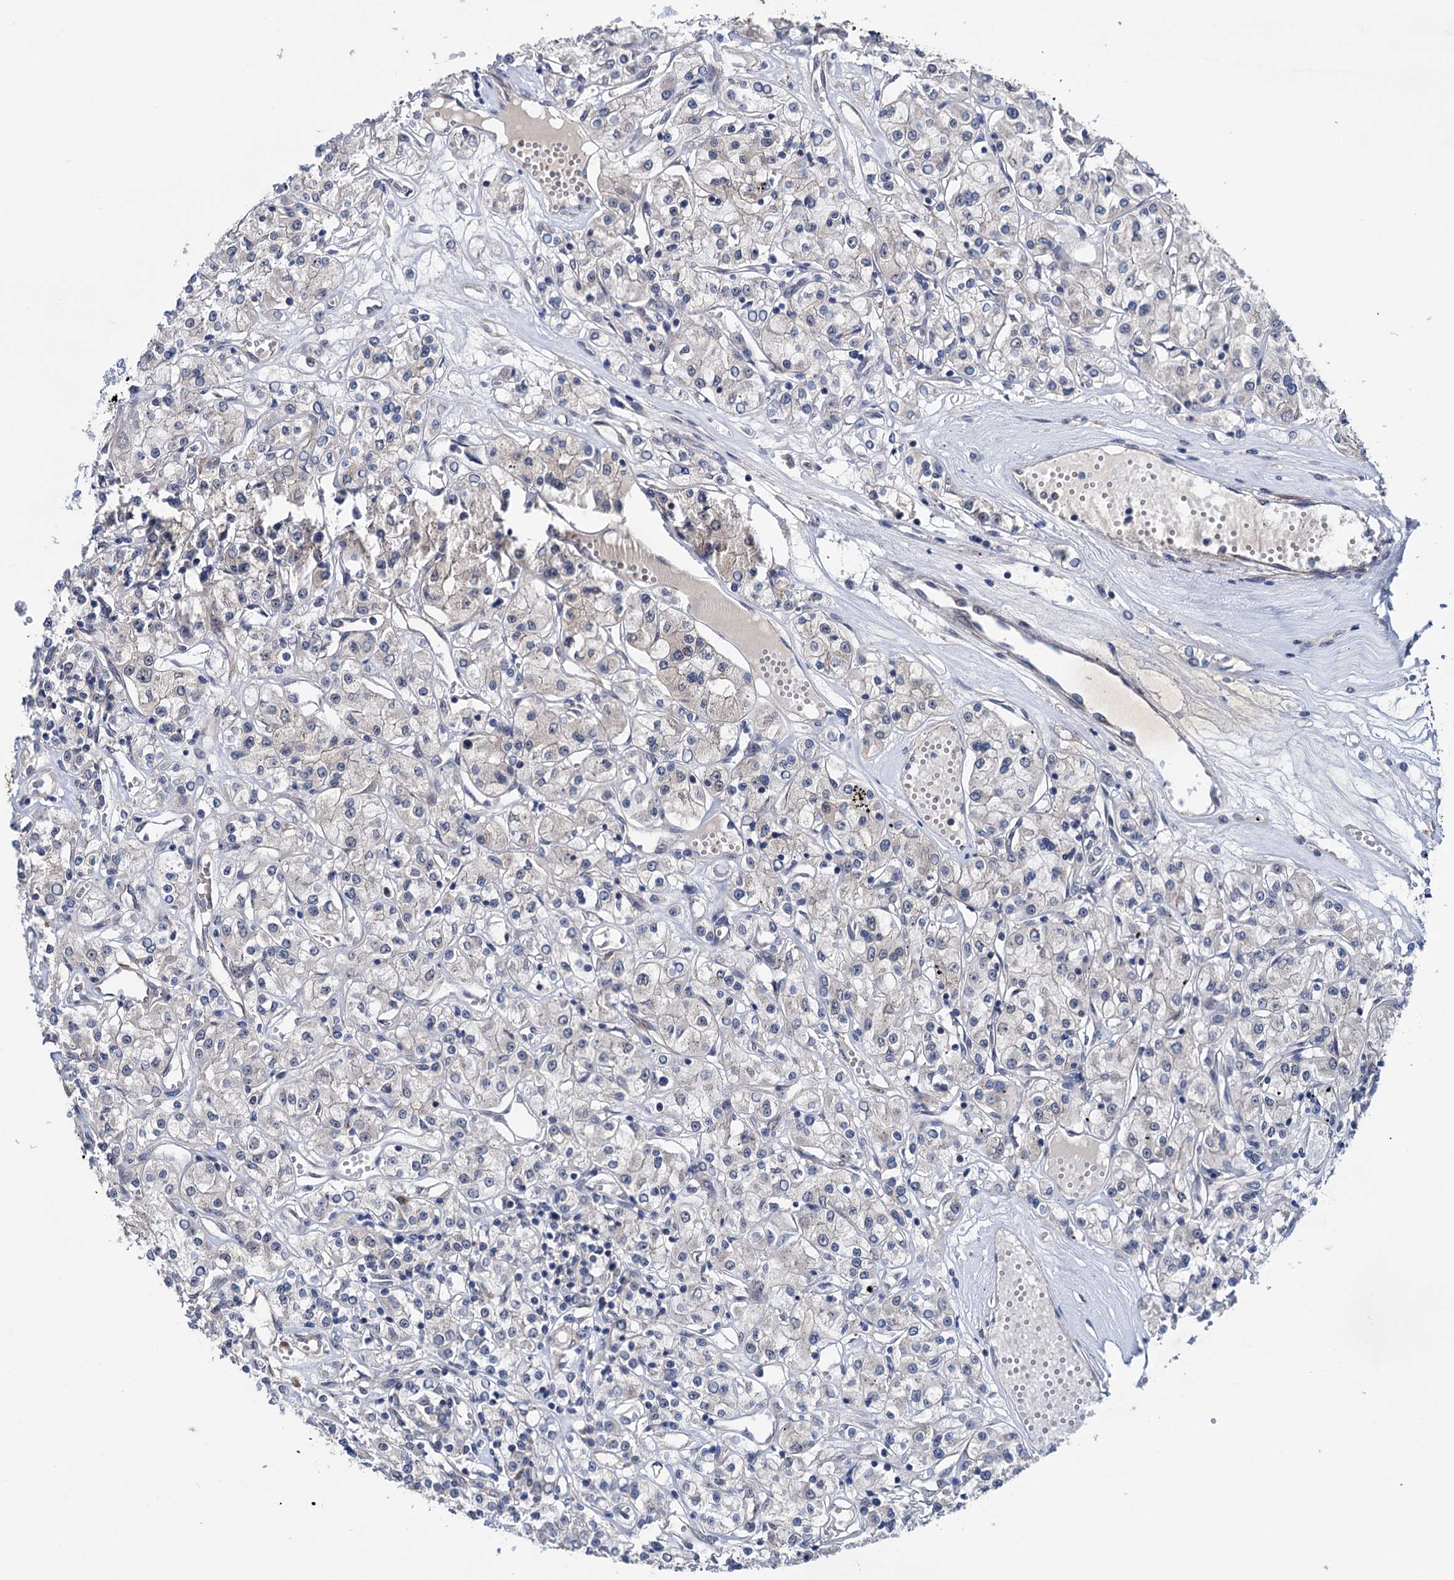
{"staining": {"intensity": "negative", "quantity": "none", "location": "none"}, "tissue": "renal cancer", "cell_type": "Tumor cells", "image_type": "cancer", "snomed": [{"axis": "morphology", "description": "Adenocarcinoma, NOS"}, {"axis": "topography", "description": "Kidney"}], "caption": "This is an immunohistochemistry (IHC) micrograph of human renal adenocarcinoma. There is no staining in tumor cells.", "gene": "EYA4", "patient": {"sex": "female", "age": 59}}